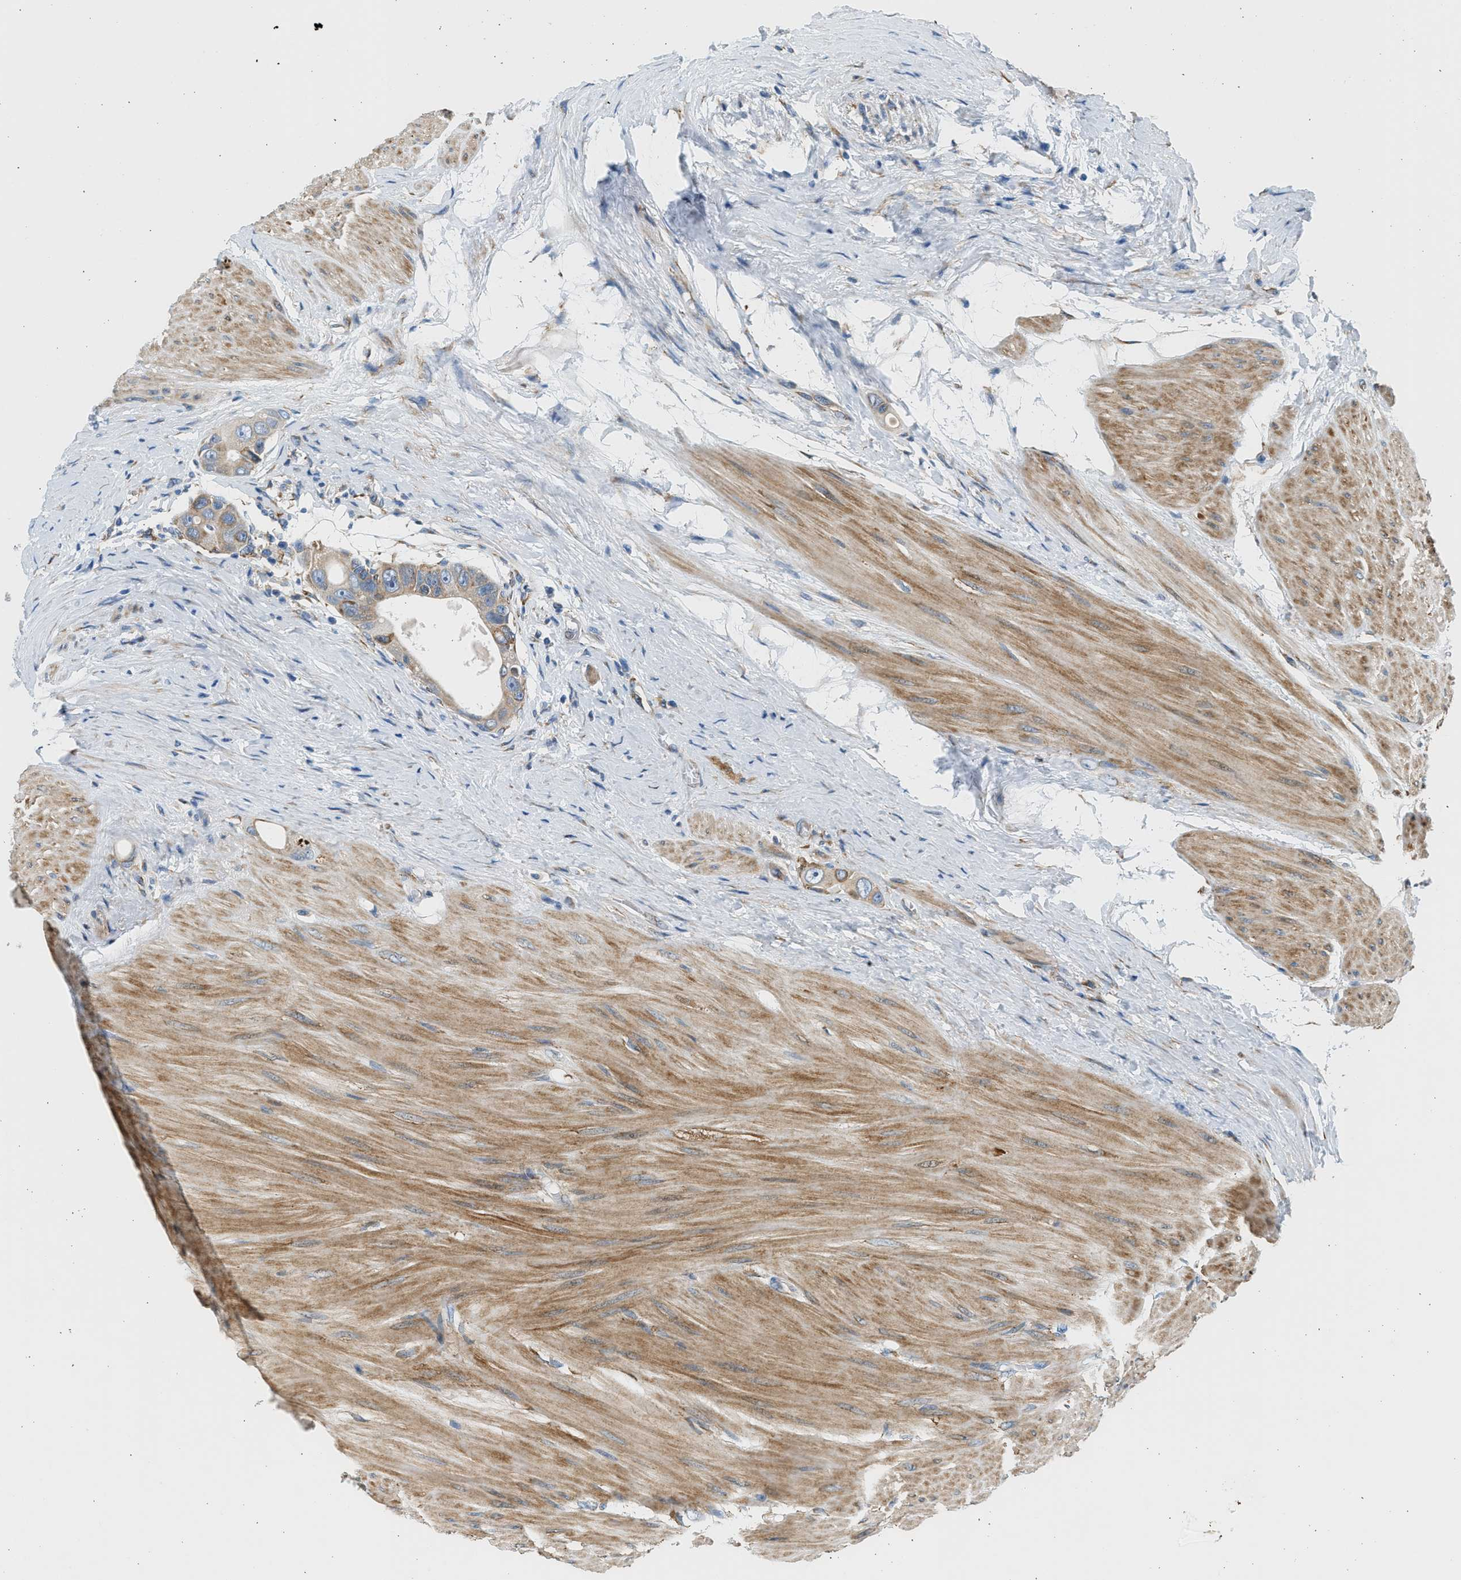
{"staining": {"intensity": "moderate", "quantity": "25%-75%", "location": "cytoplasmic/membranous"}, "tissue": "colorectal cancer", "cell_type": "Tumor cells", "image_type": "cancer", "snomed": [{"axis": "morphology", "description": "Adenocarcinoma, NOS"}, {"axis": "topography", "description": "Rectum"}], "caption": "Immunohistochemical staining of human colorectal cancer (adenocarcinoma) demonstrates medium levels of moderate cytoplasmic/membranous protein expression in approximately 25%-75% of tumor cells.", "gene": "CNTN6", "patient": {"sex": "male", "age": 51}}